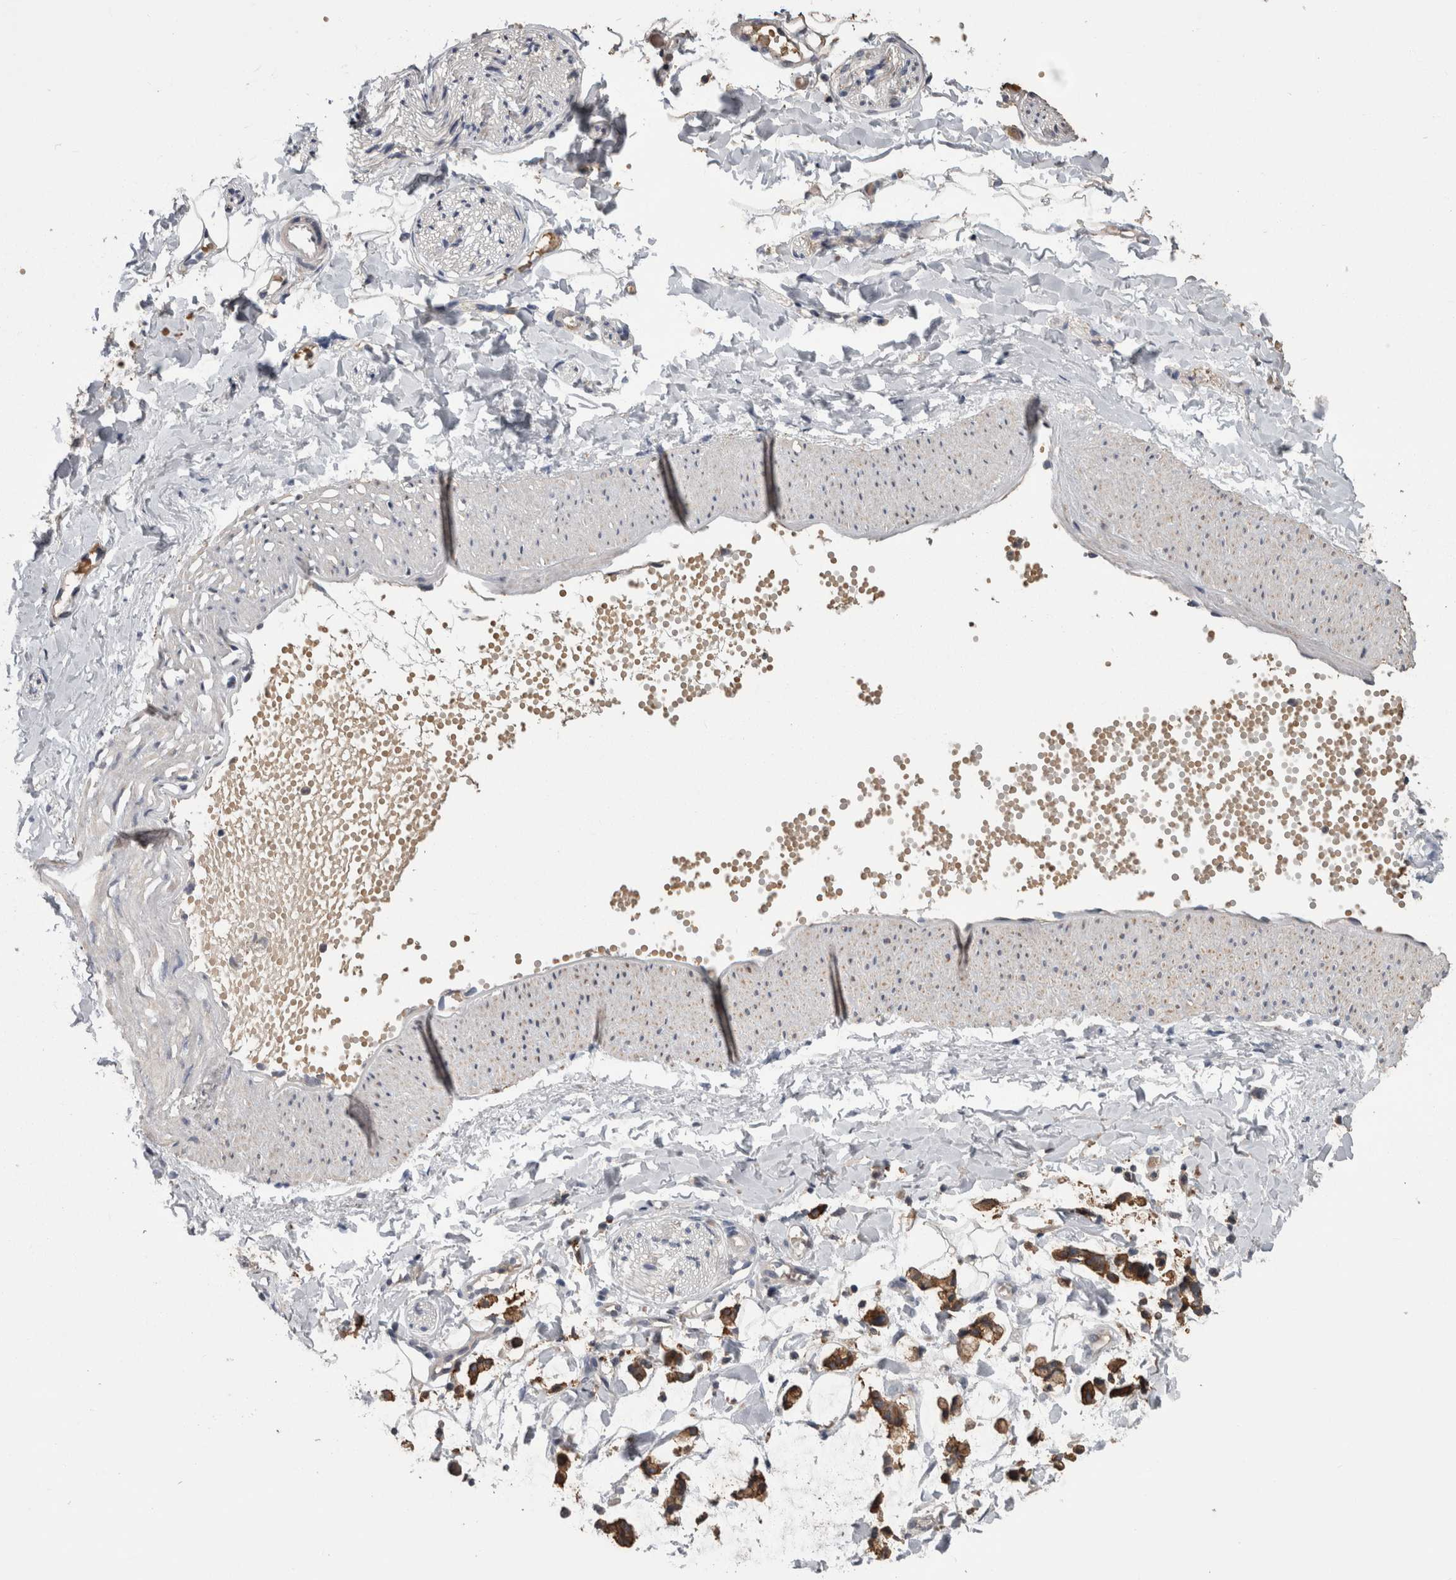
{"staining": {"intensity": "weak", "quantity": ">75%", "location": "cytoplasmic/membranous"}, "tissue": "adipose tissue", "cell_type": "Adipocytes", "image_type": "normal", "snomed": [{"axis": "morphology", "description": "Normal tissue, NOS"}, {"axis": "morphology", "description": "Adenocarcinoma, NOS"}, {"axis": "topography", "description": "Colon"}, {"axis": "topography", "description": "Peripheral nerve tissue"}], "caption": "Brown immunohistochemical staining in normal adipose tissue displays weak cytoplasmic/membranous expression in approximately >75% of adipocytes.", "gene": "ANXA13", "patient": {"sex": "male", "age": 14}}